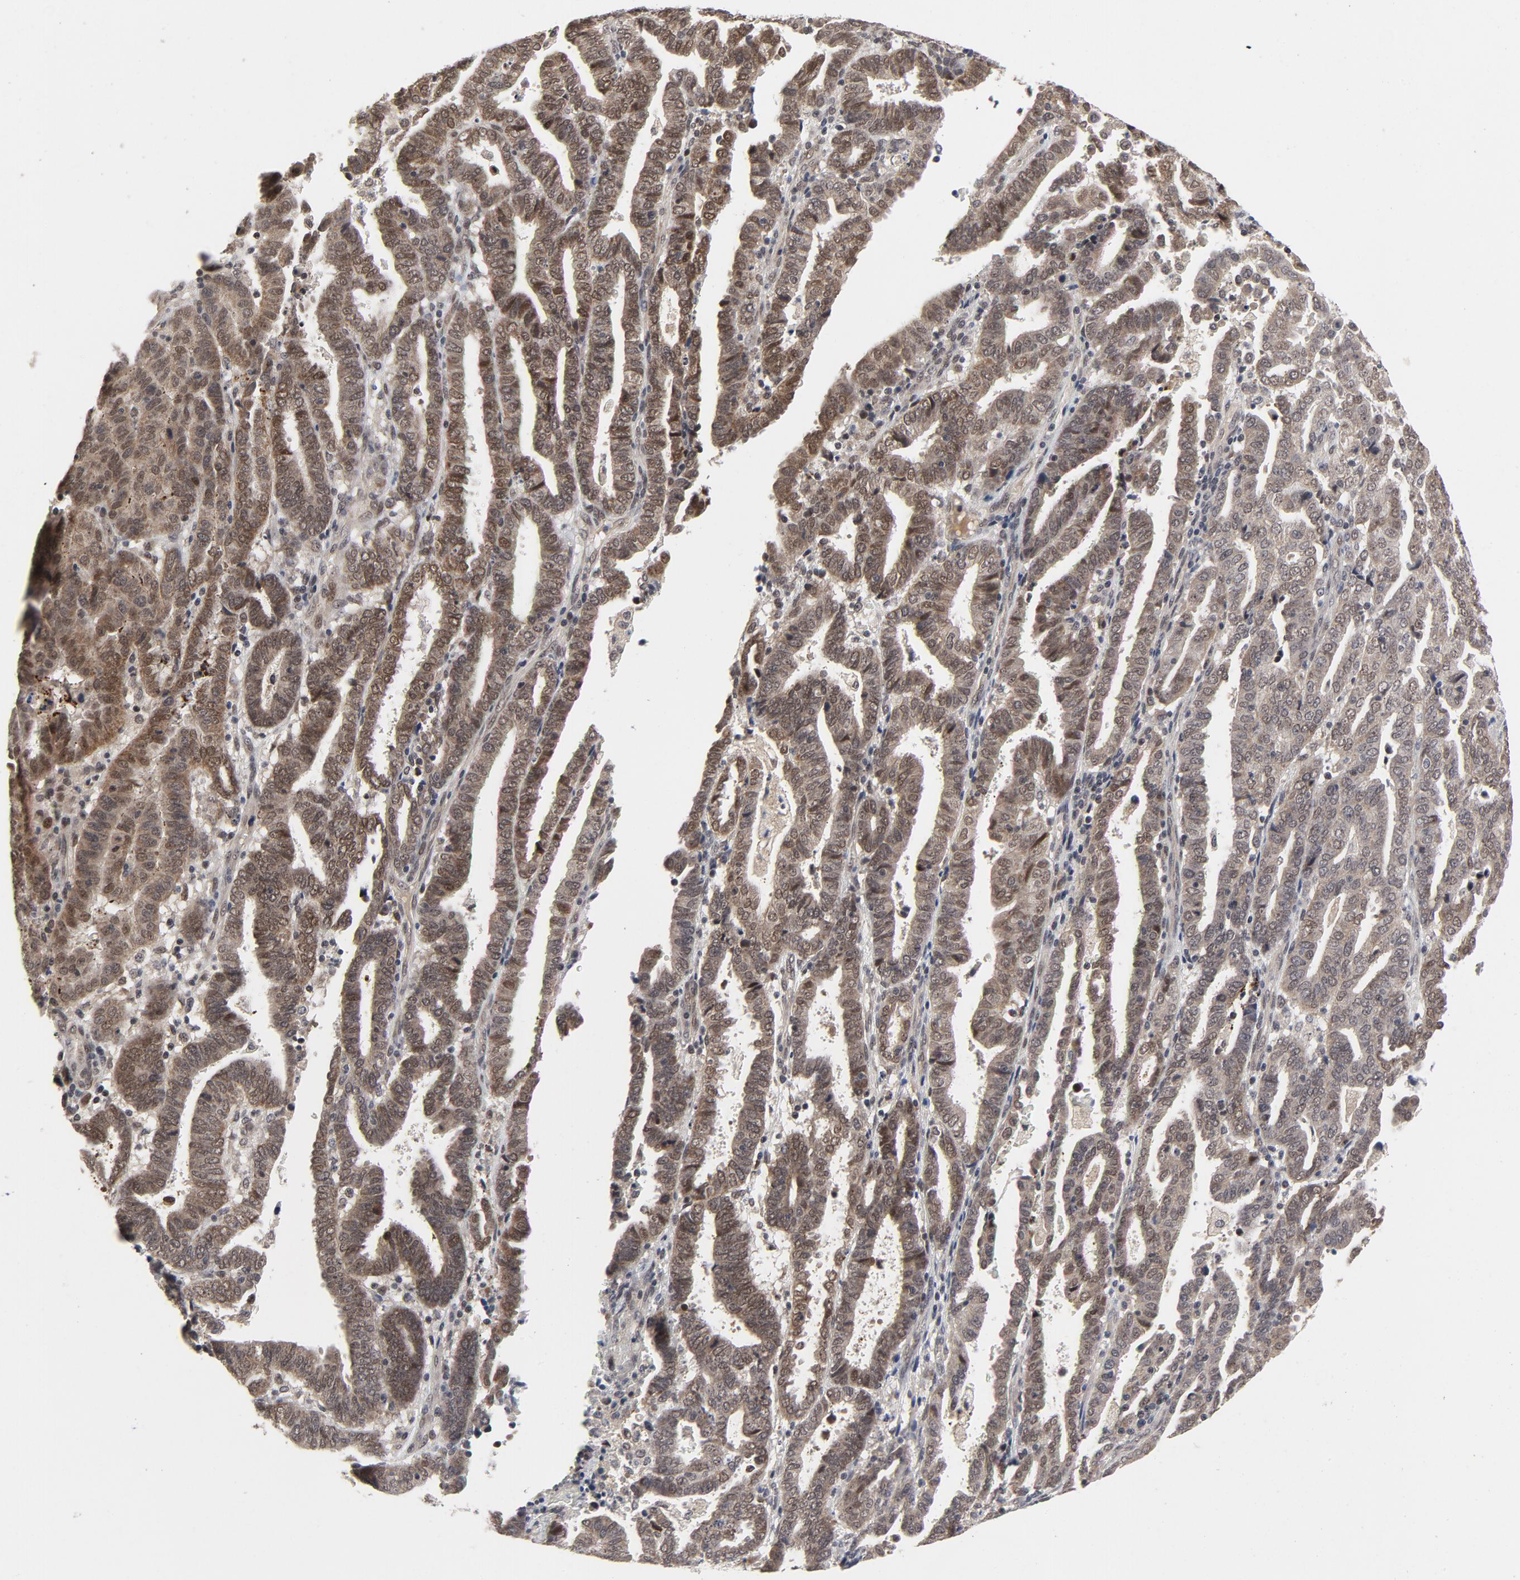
{"staining": {"intensity": "moderate", "quantity": ">75%", "location": "nuclear"}, "tissue": "endometrial cancer", "cell_type": "Tumor cells", "image_type": "cancer", "snomed": [{"axis": "morphology", "description": "Adenocarcinoma, NOS"}, {"axis": "topography", "description": "Uterus"}], "caption": "Human adenocarcinoma (endometrial) stained with a brown dye shows moderate nuclear positive positivity in about >75% of tumor cells.", "gene": "ZKSCAN8", "patient": {"sex": "female", "age": 83}}